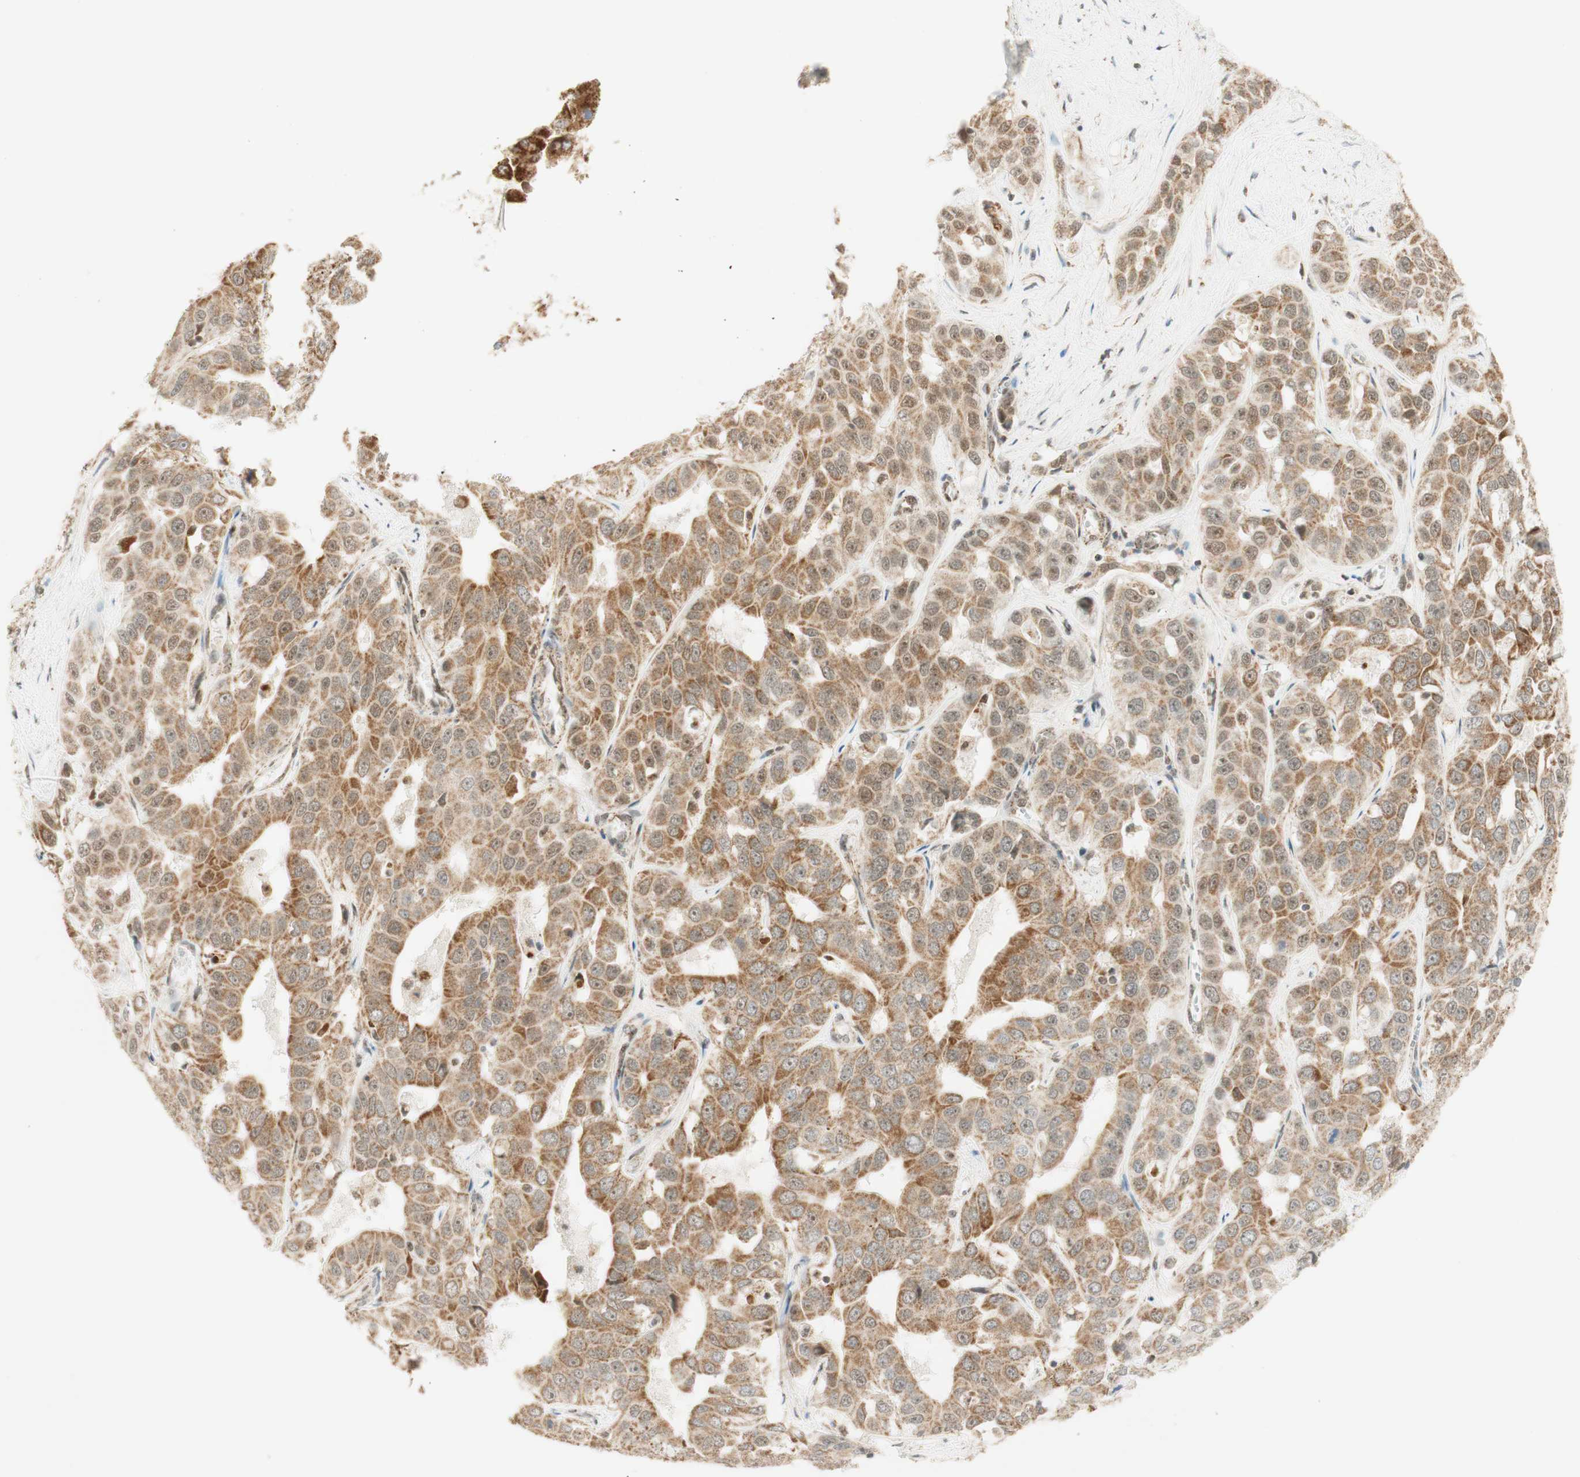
{"staining": {"intensity": "moderate", "quantity": ">75%", "location": "cytoplasmic/membranous,nuclear"}, "tissue": "liver cancer", "cell_type": "Tumor cells", "image_type": "cancer", "snomed": [{"axis": "morphology", "description": "Cholangiocarcinoma"}, {"axis": "topography", "description": "Liver"}], "caption": "Liver cancer was stained to show a protein in brown. There is medium levels of moderate cytoplasmic/membranous and nuclear positivity in about >75% of tumor cells. The staining was performed using DAB (3,3'-diaminobenzidine) to visualize the protein expression in brown, while the nuclei were stained in blue with hematoxylin (Magnification: 20x).", "gene": "ZNF782", "patient": {"sex": "female", "age": 52}}